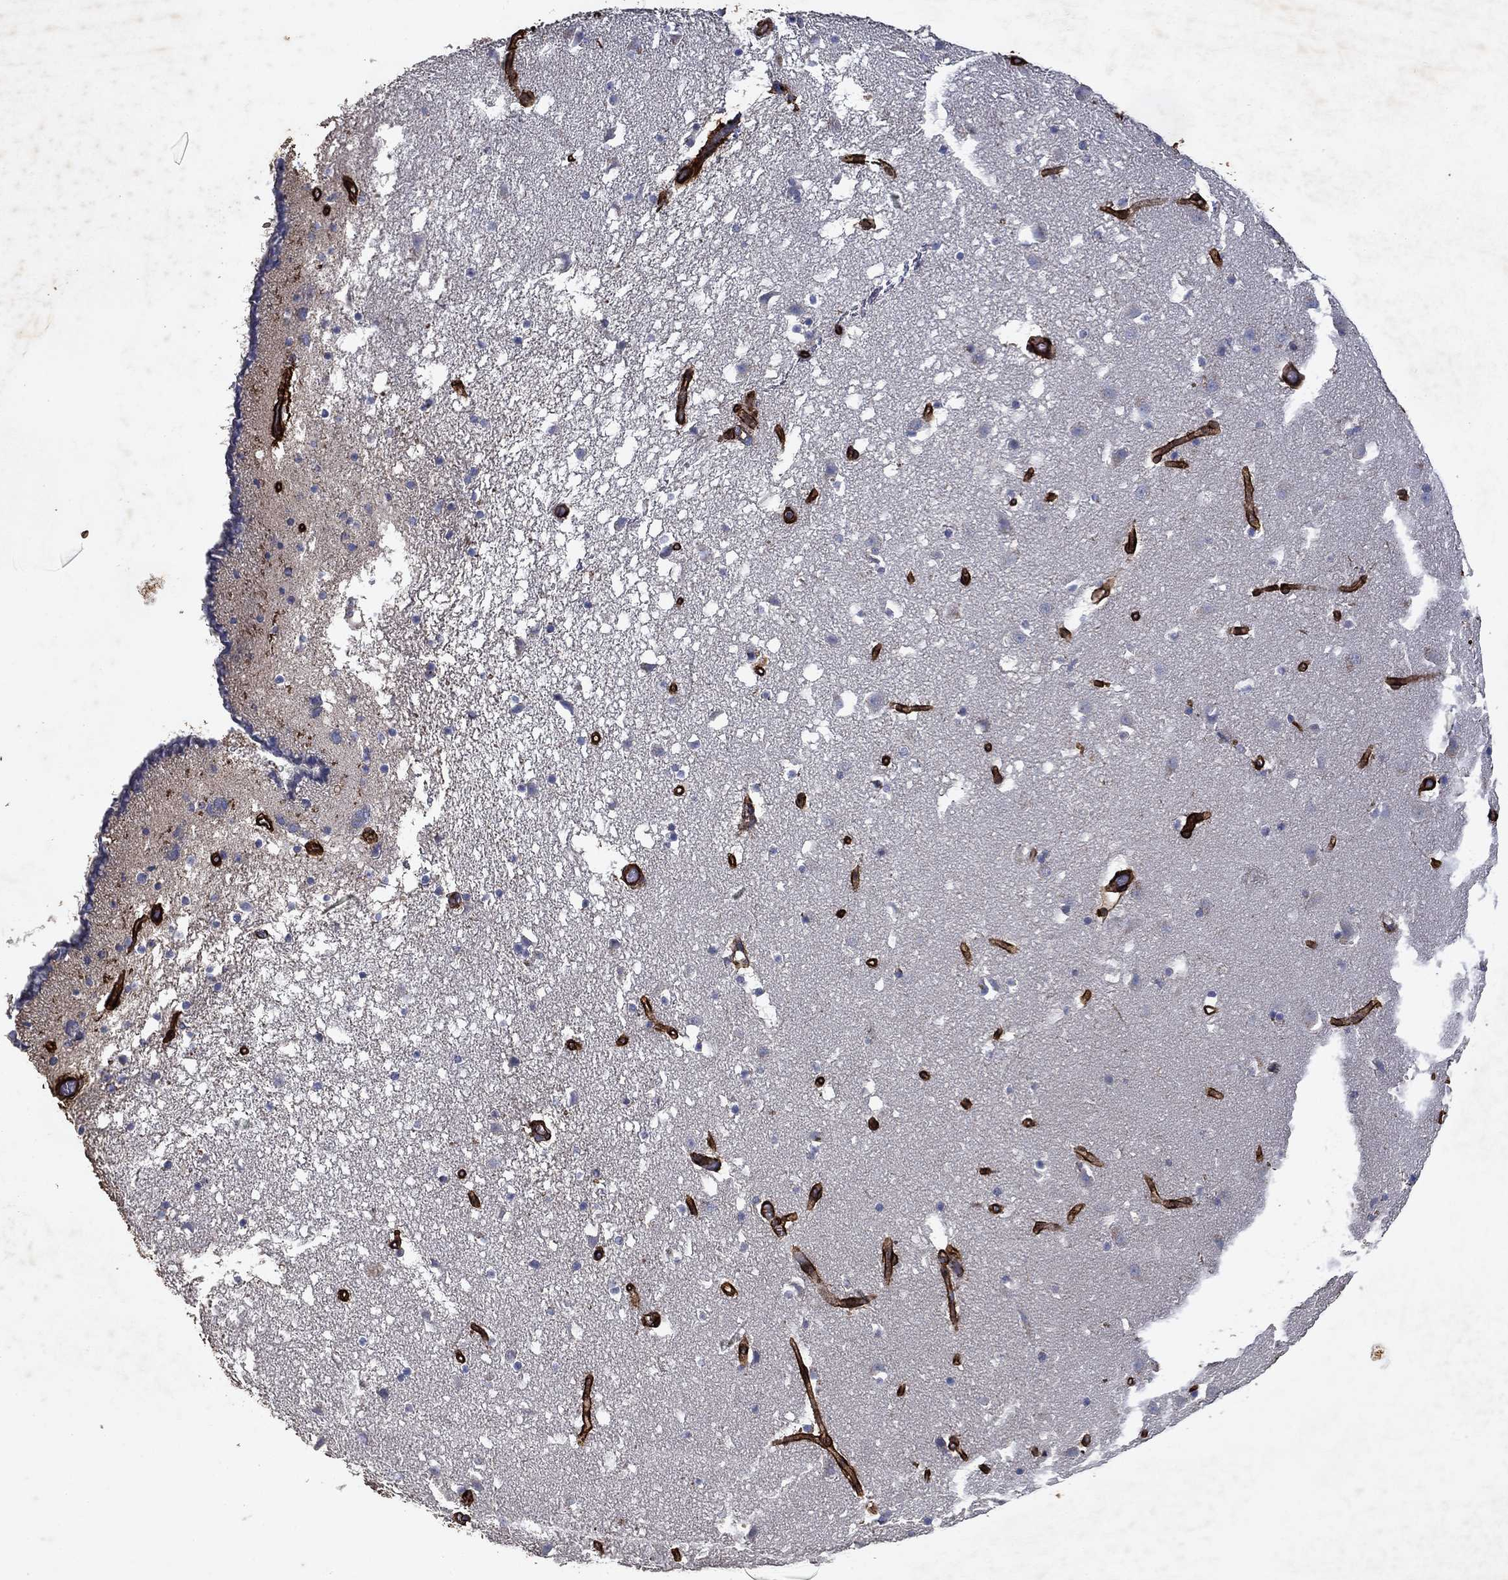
{"staining": {"intensity": "negative", "quantity": "none", "location": "none"}, "tissue": "caudate", "cell_type": "Glial cells", "image_type": "normal", "snomed": [{"axis": "morphology", "description": "Normal tissue, NOS"}, {"axis": "topography", "description": "Lateral ventricle wall"}], "caption": "Glial cells are negative for brown protein staining in unremarkable caudate. (Stains: DAB (3,3'-diaminobenzidine) IHC with hematoxylin counter stain, Microscopy: brightfield microscopy at high magnification).", "gene": "COL4A2", "patient": {"sex": "female", "age": 42}}